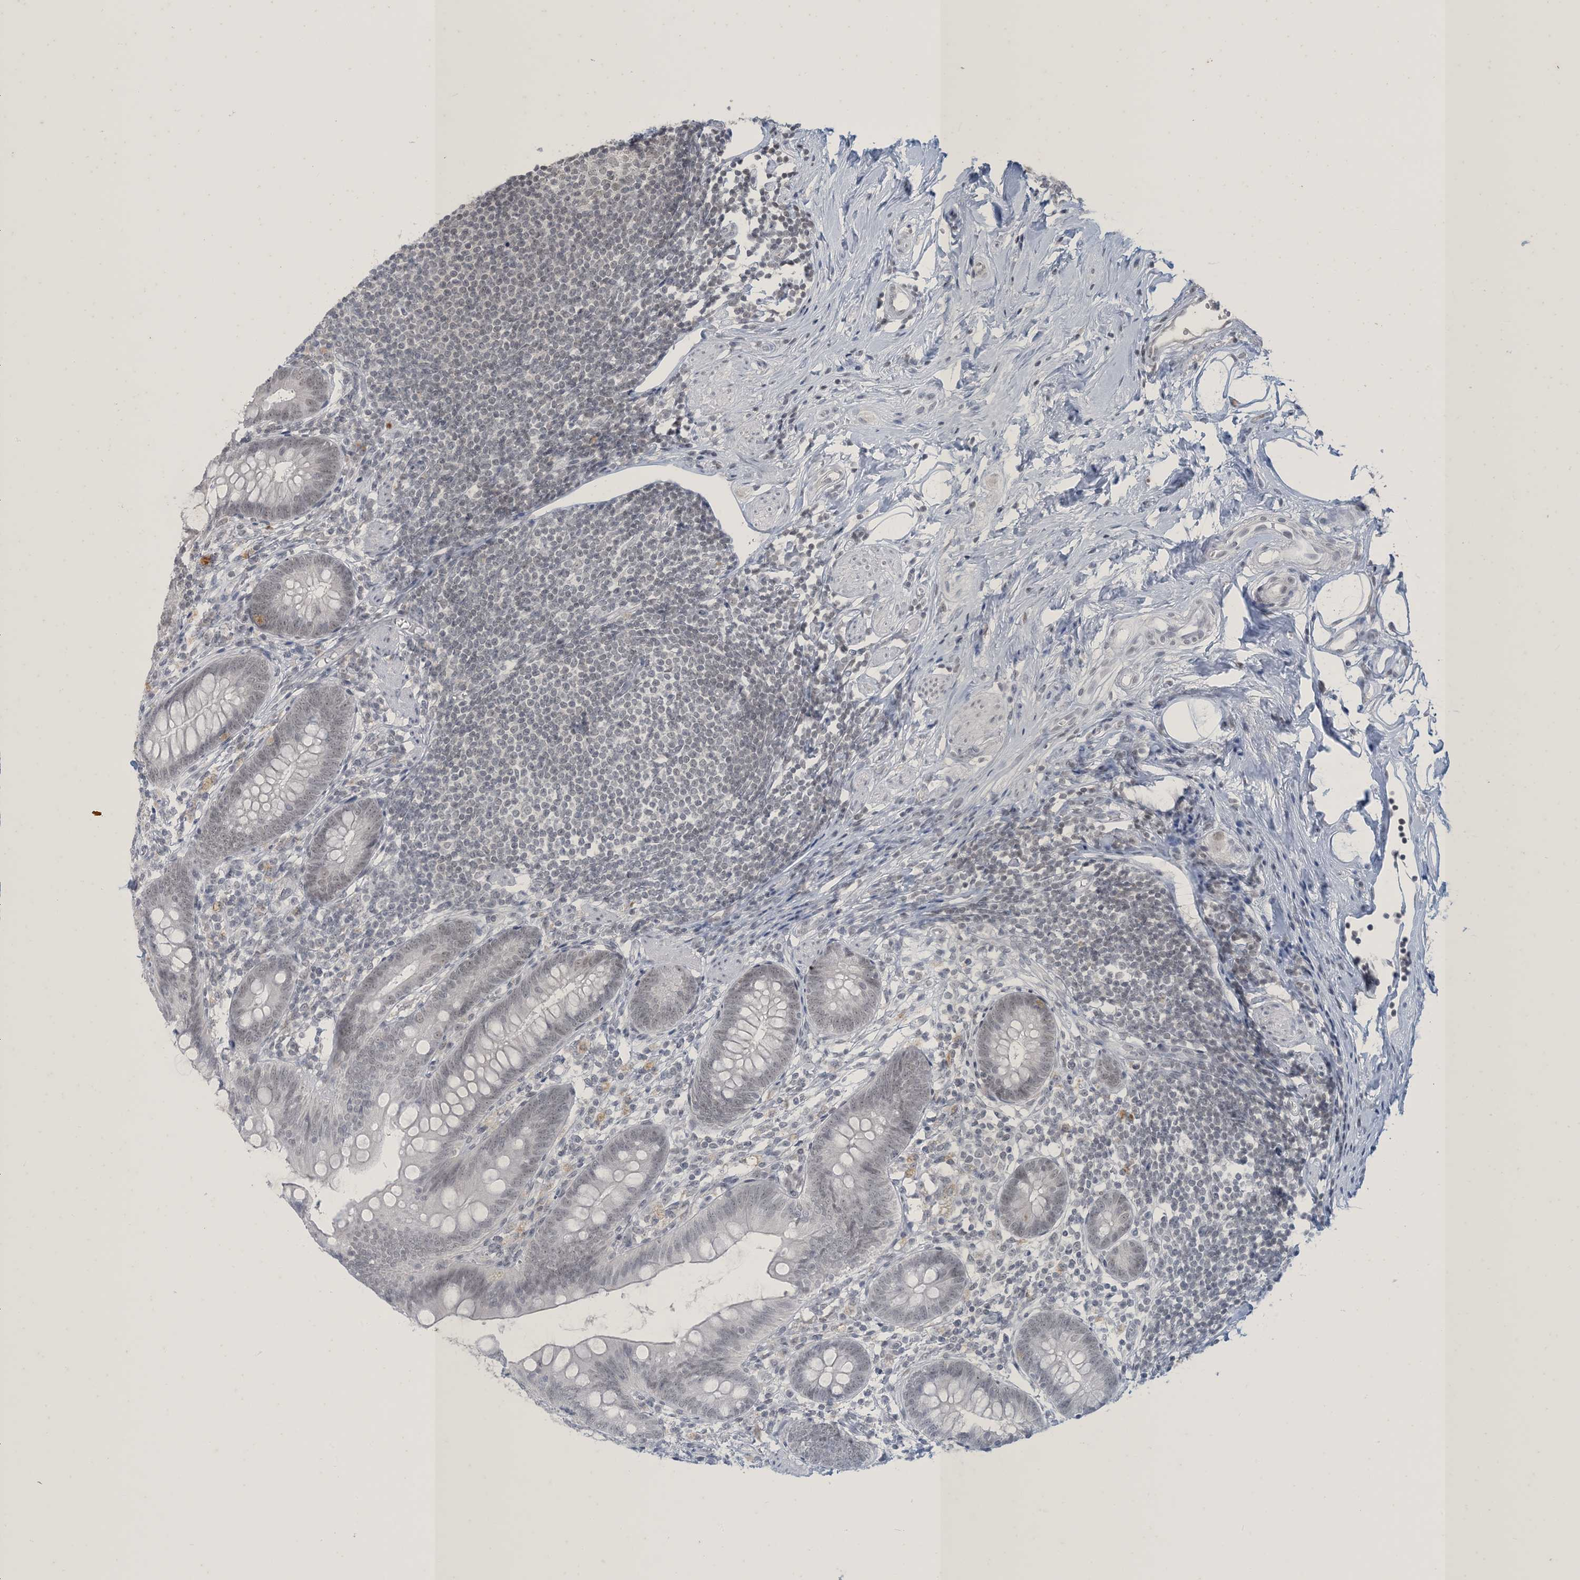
{"staining": {"intensity": "weak", "quantity": "<25%", "location": "nuclear"}, "tissue": "appendix", "cell_type": "Glandular cells", "image_type": "normal", "snomed": [{"axis": "morphology", "description": "Normal tissue, NOS"}, {"axis": "topography", "description": "Appendix"}], "caption": "Immunohistochemical staining of benign human appendix displays no significant positivity in glandular cells.", "gene": "ZNF674", "patient": {"sex": "female", "age": 62}}